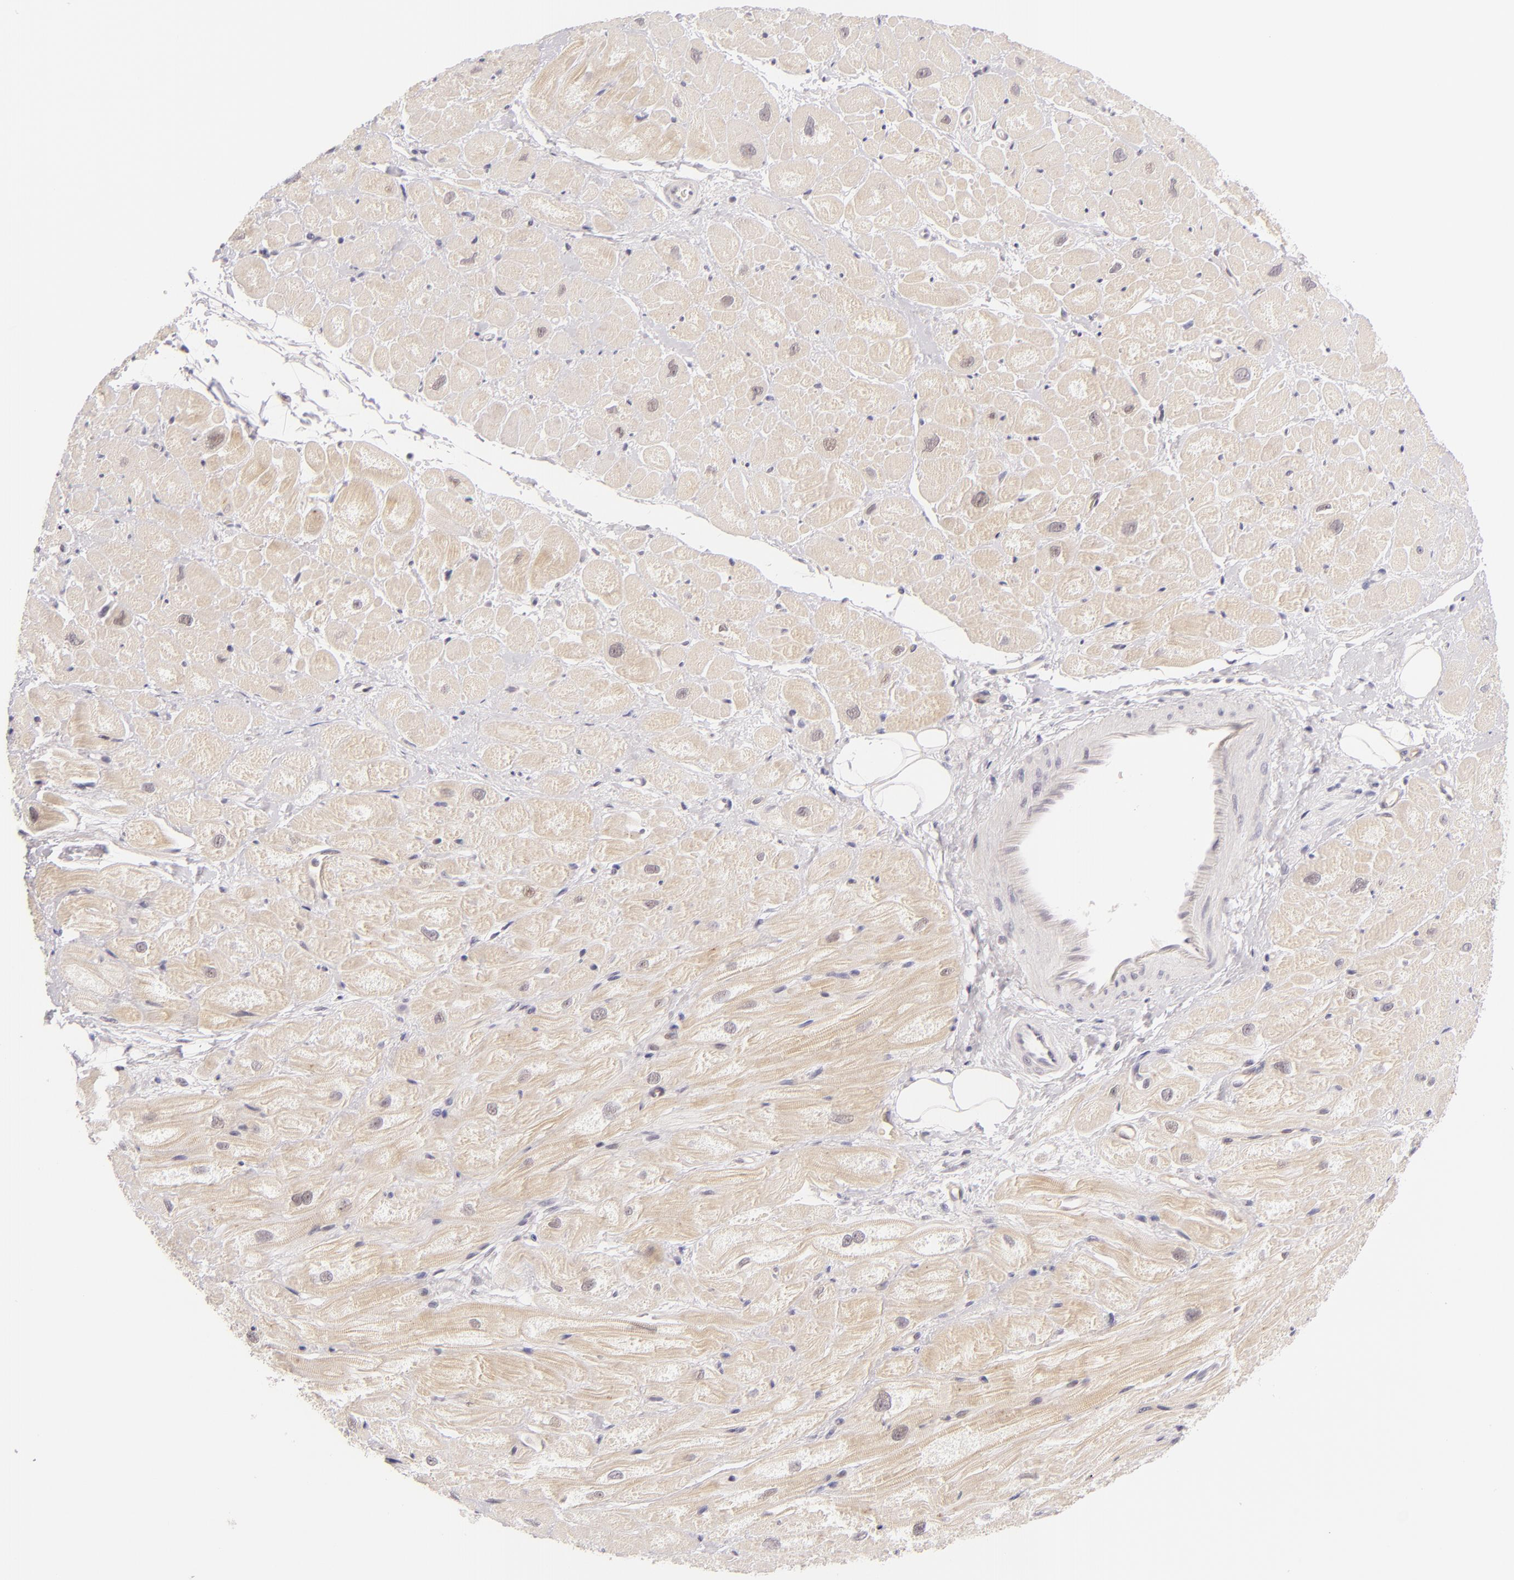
{"staining": {"intensity": "moderate", "quantity": "25%-75%", "location": "cytoplasmic/membranous"}, "tissue": "heart muscle", "cell_type": "Cardiomyocytes", "image_type": "normal", "snomed": [{"axis": "morphology", "description": "Normal tissue, NOS"}, {"axis": "topography", "description": "Heart"}], "caption": "The photomicrograph reveals a brown stain indicating the presence of a protein in the cytoplasmic/membranous of cardiomyocytes in heart muscle. Nuclei are stained in blue.", "gene": "BCL3", "patient": {"sex": "male", "age": 49}}